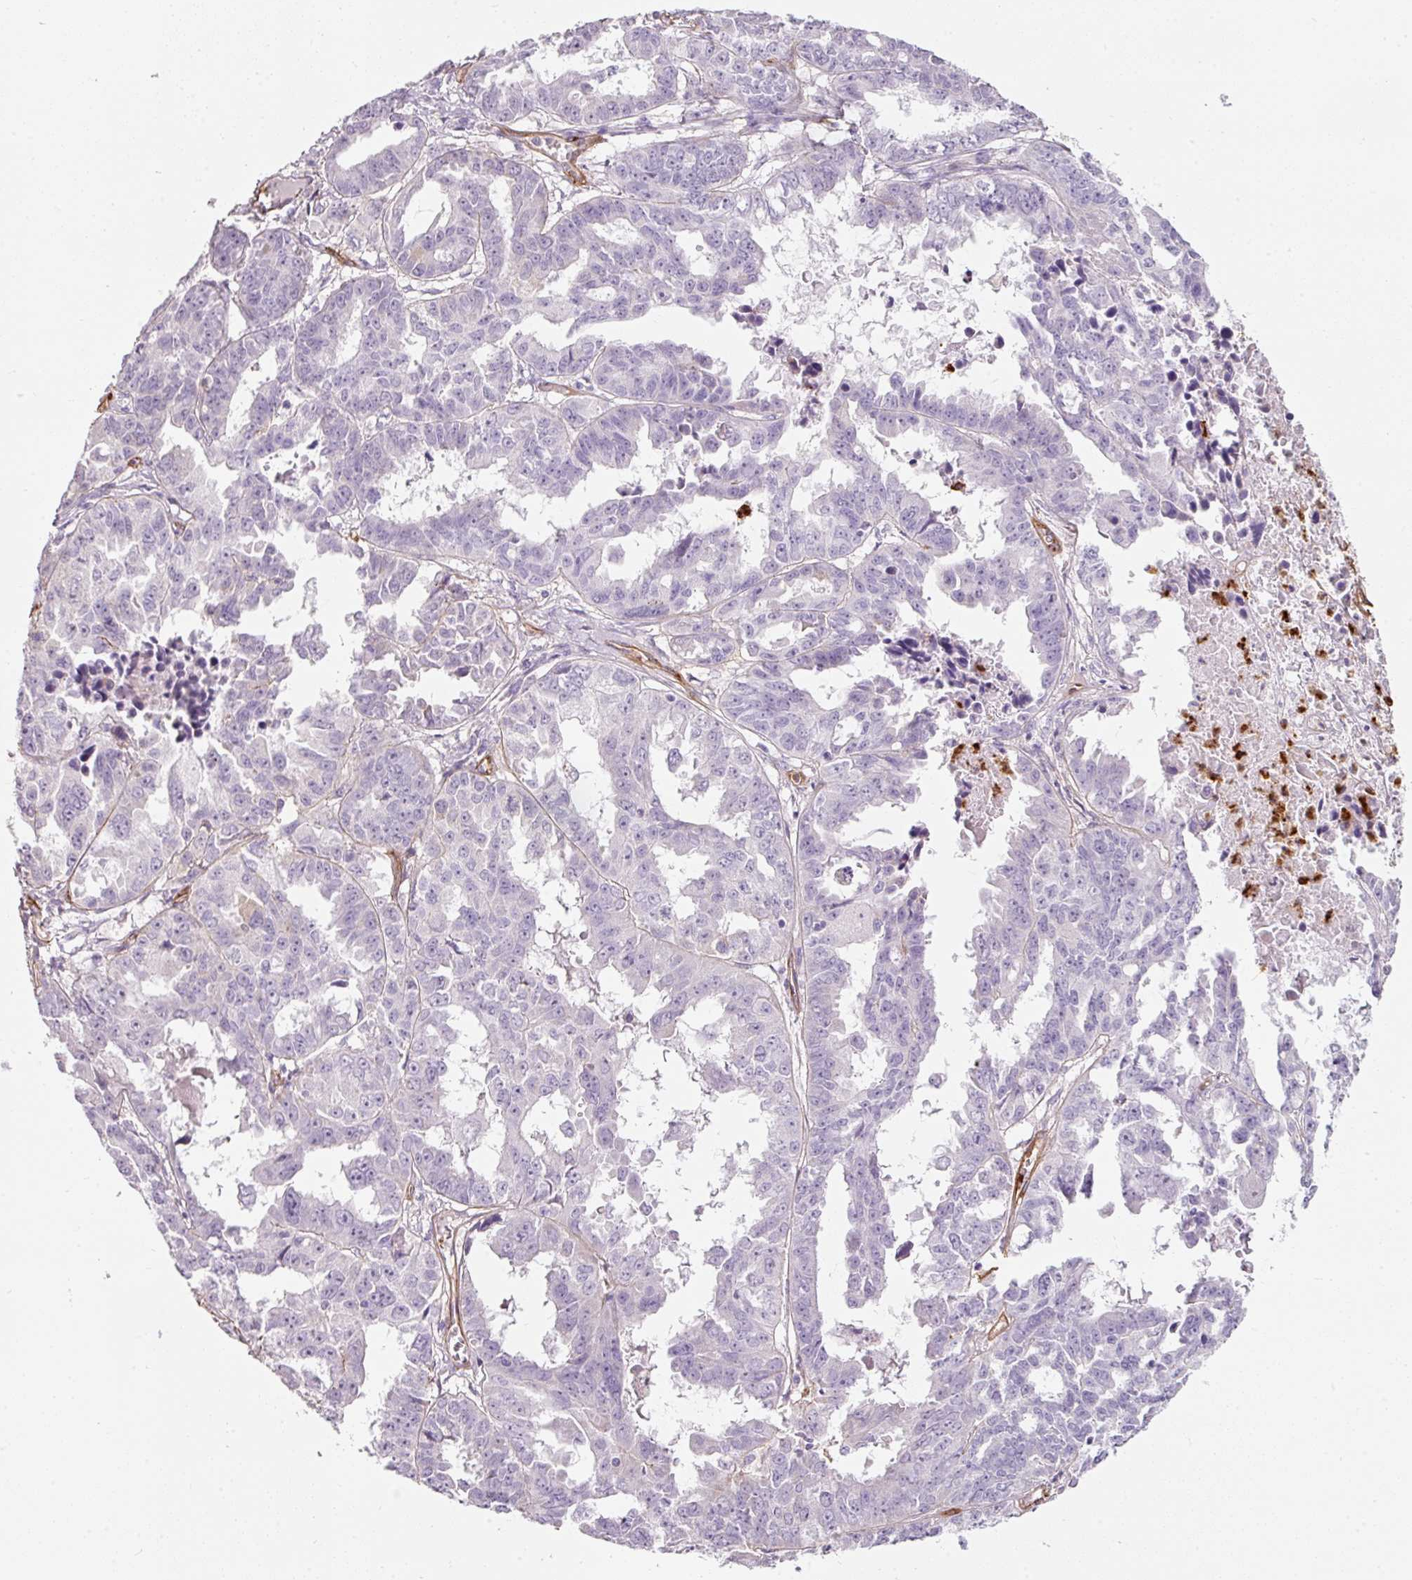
{"staining": {"intensity": "negative", "quantity": "none", "location": "none"}, "tissue": "ovarian cancer", "cell_type": "Tumor cells", "image_type": "cancer", "snomed": [{"axis": "morphology", "description": "Adenocarcinoma, NOS"}, {"axis": "morphology", "description": "Carcinoma, endometroid"}, {"axis": "topography", "description": "Ovary"}], "caption": "A high-resolution photomicrograph shows IHC staining of ovarian cancer, which shows no significant positivity in tumor cells.", "gene": "LOXL4", "patient": {"sex": "female", "age": 72}}